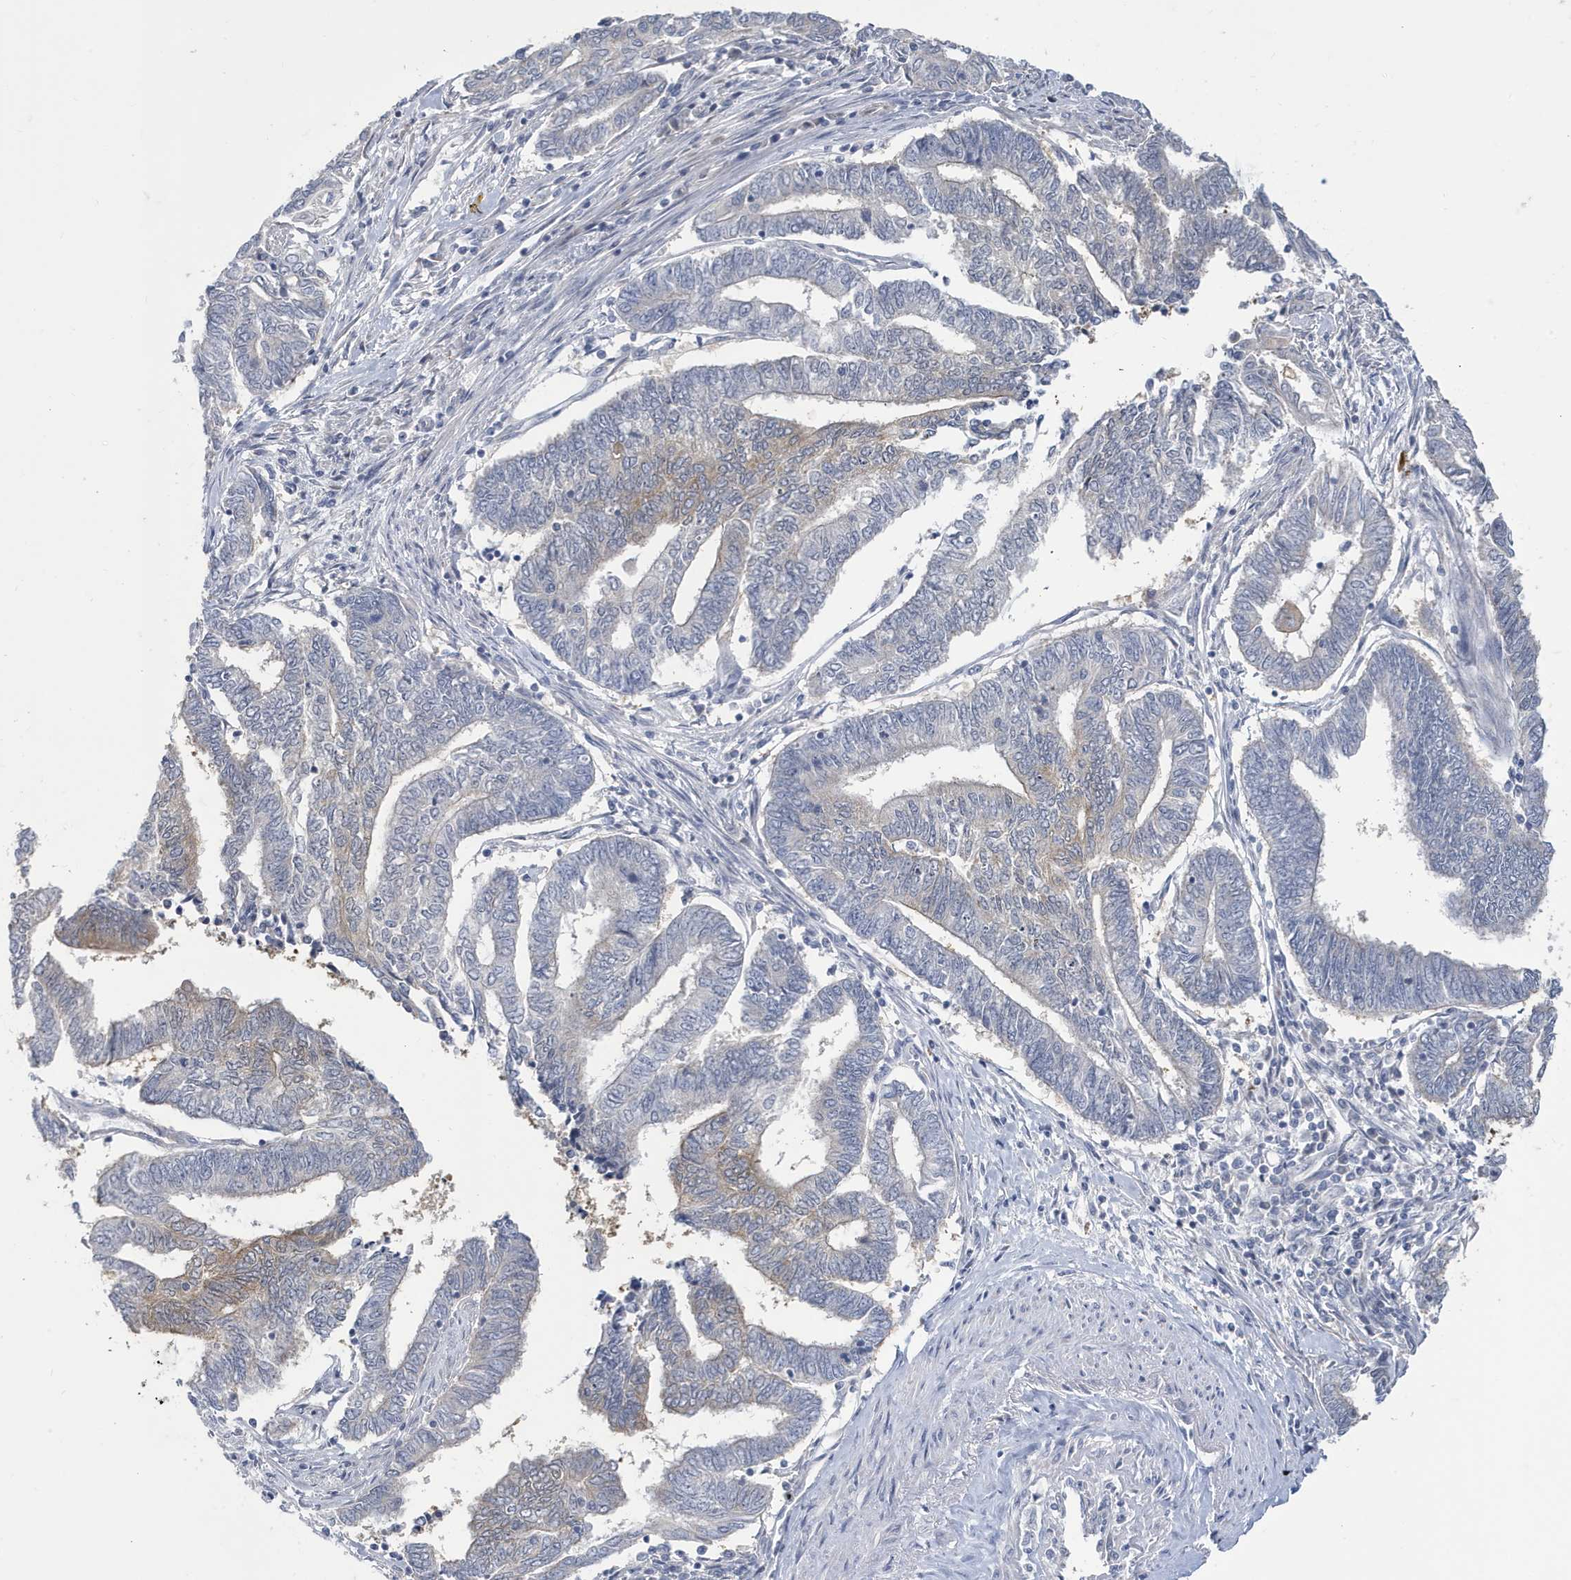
{"staining": {"intensity": "moderate", "quantity": "<25%", "location": "cytoplasmic/membranous"}, "tissue": "endometrial cancer", "cell_type": "Tumor cells", "image_type": "cancer", "snomed": [{"axis": "morphology", "description": "Adenocarcinoma, NOS"}, {"axis": "topography", "description": "Uterus"}, {"axis": "topography", "description": "Endometrium"}], "caption": "Protein staining of endometrial cancer tissue reveals moderate cytoplasmic/membranous staining in about <25% of tumor cells. (brown staining indicates protein expression, while blue staining denotes nuclei).", "gene": "ZNF654", "patient": {"sex": "female", "age": 70}}